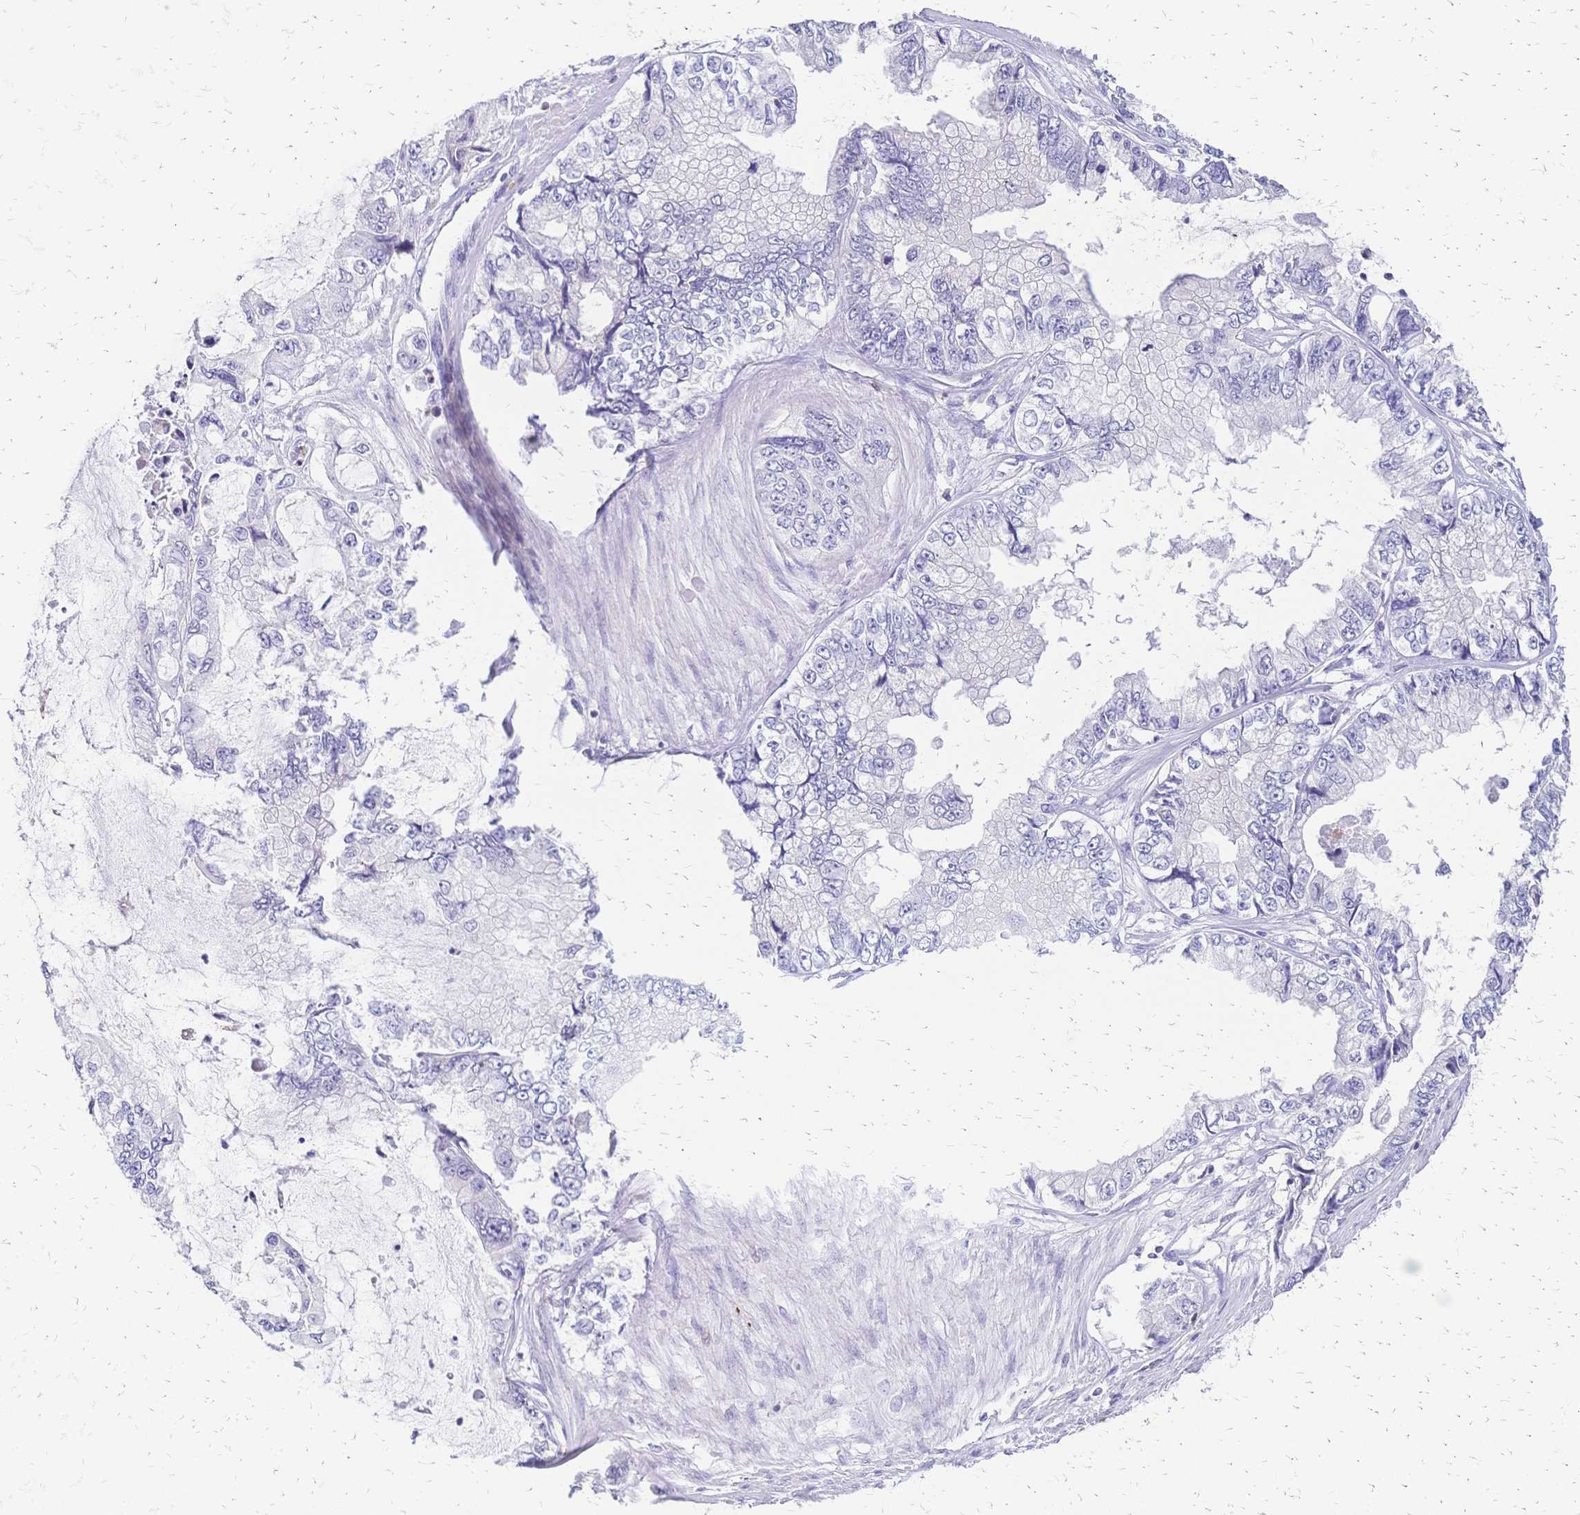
{"staining": {"intensity": "negative", "quantity": "none", "location": "none"}, "tissue": "stomach cancer", "cell_type": "Tumor cells", "image_type": "cancer", "snomed": [{"axis": "morphology", "description": "Adenocarcinoma, NOS"}, {"axis": "topography", "description": "Pancreas"}, {"axis": "topography", "description": "Stomach, upper"}, {"axis": "topography", "description": "Stomach"}], "caption": "DAB (3,3'-diaminobenzidine) immunohistochemical staining of human stomach cancer reveals no significant staining in tumor cells. (Immunohistochemistry, brightfield microscopy, high magnification).", "gene": "IL2RA", "patient": {"sex": "male", "age": 77}}